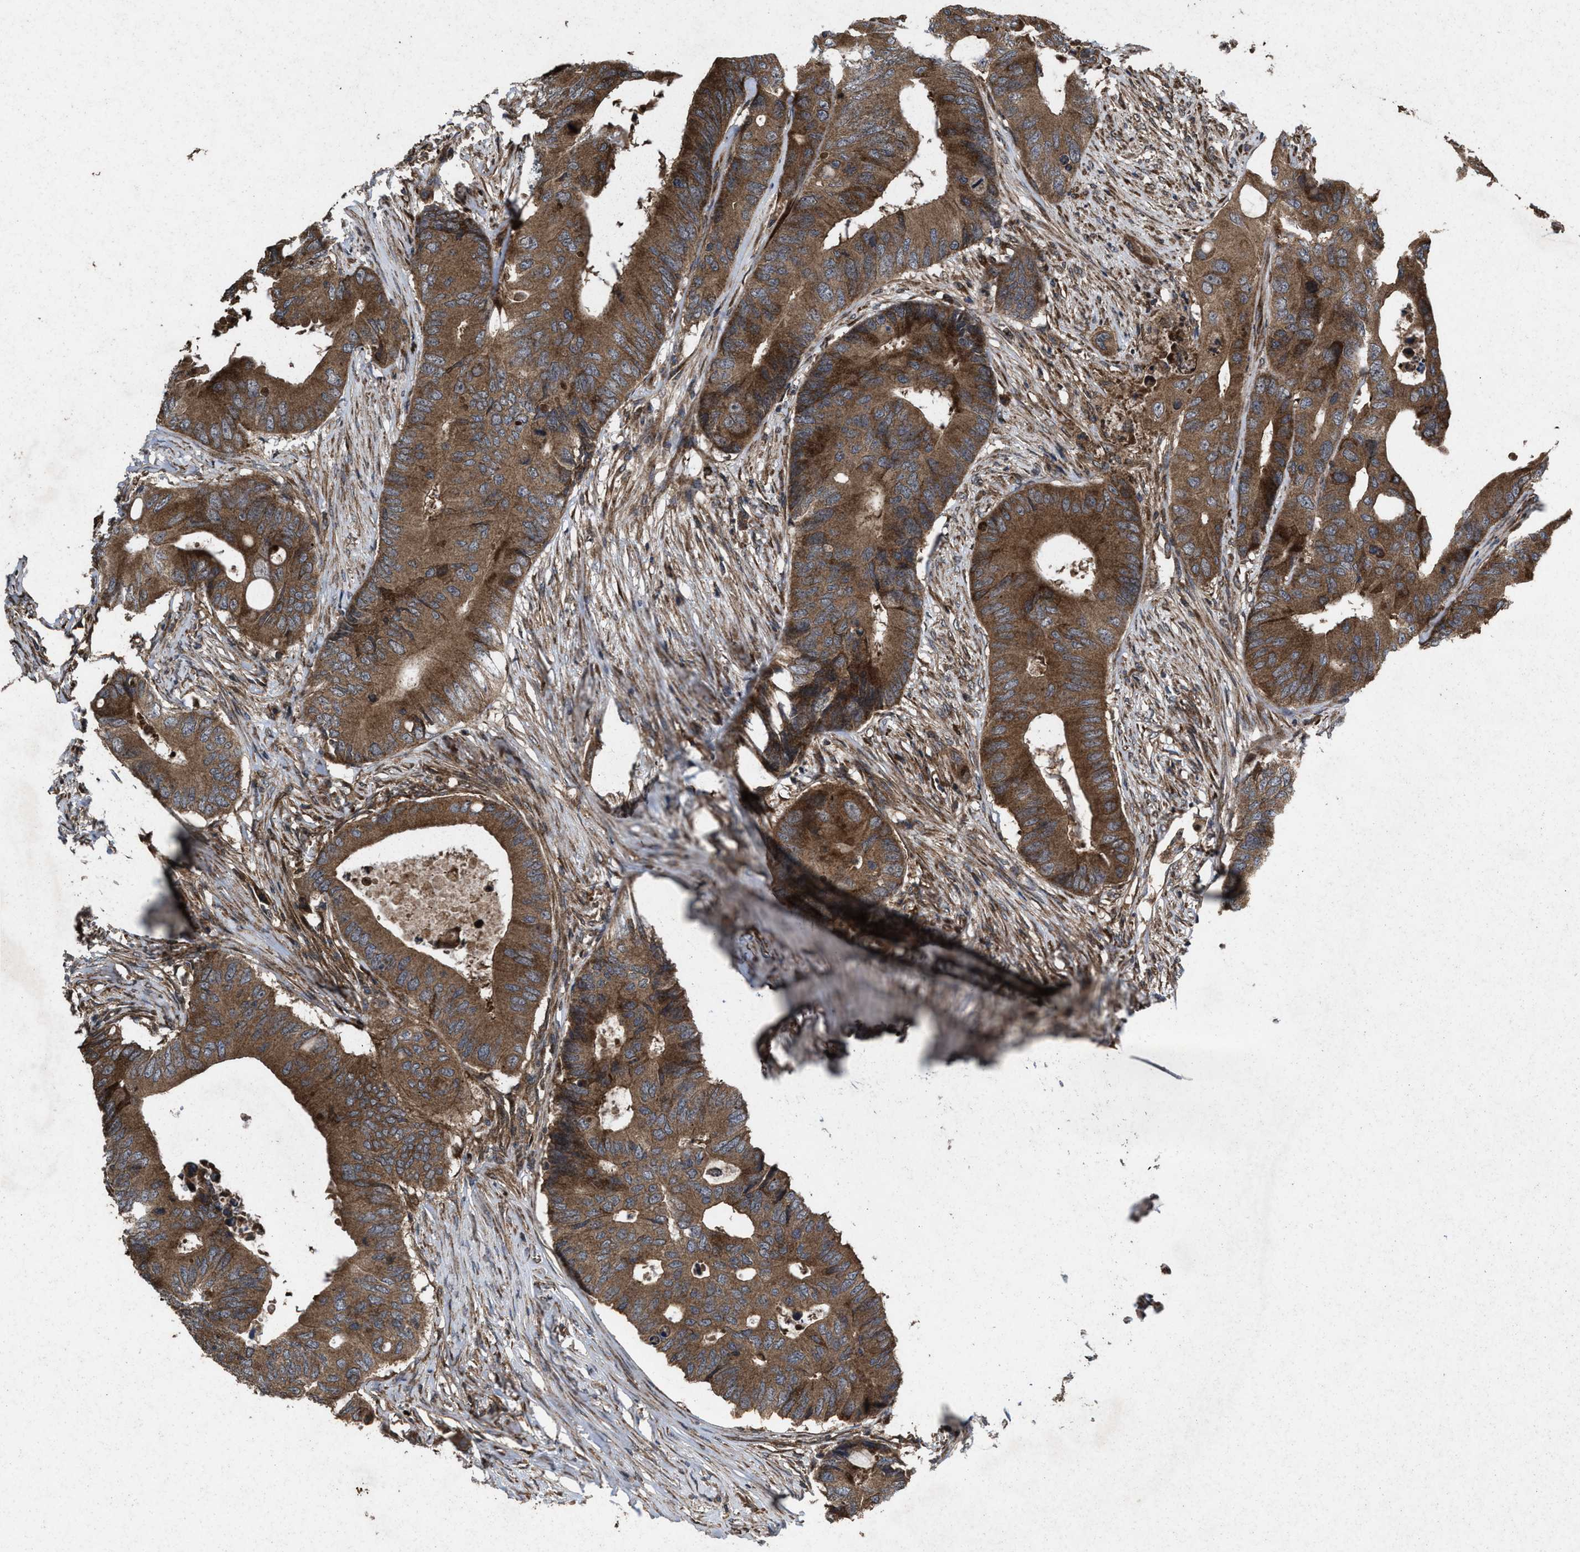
{"staining": {"intensity": "moderate", "quantity": ">75%", "location": "cytoplasmic/membranous"}, "tissue": "colorectal cancer", "cell_type": "Tumor cells", "image_type": "cancer", "snomed": [{"axis": "morphology", "description": "Adenocarcinoma, NOS"}, {"axis": "topography", "description": "Colon"}], "caption": "The immunohistochemical stain labels moderate cytoplasmic/membranous staining in tumor cells of colorectal cancer (adenocarcinoma) tissue.", "gene": "MSI2", "patient": {"sex": "male", "age": 71}}